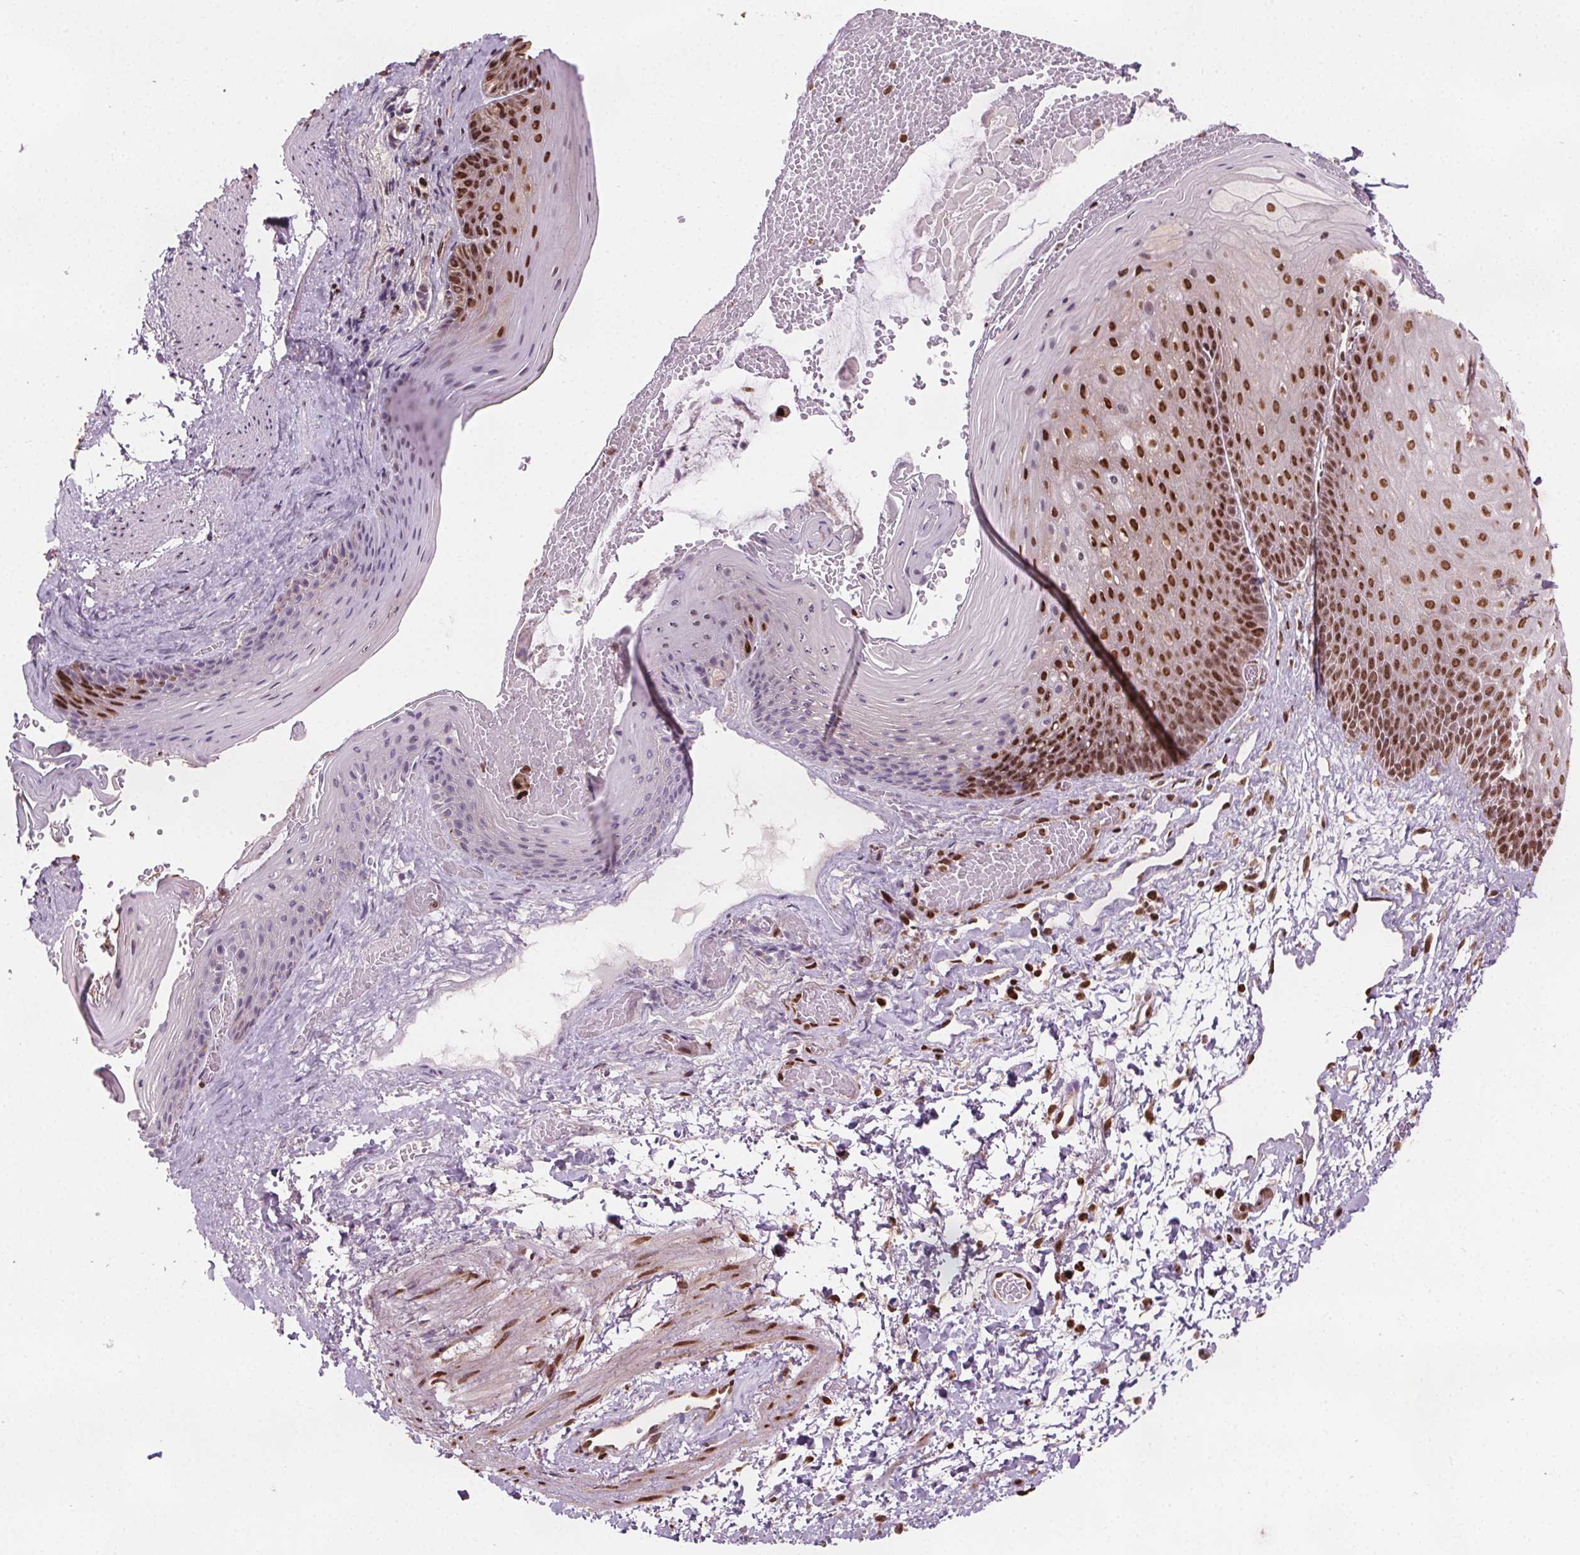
{"staining": {"intensity": "strong", "quantity": "25%-75%", "location": "nuclear"}, "tissue": "skin", "cell_type": "Epidermal cells", "image_type": "normal", "snomed": [{"axis": "morphology", "description": "Normal tissue, NOS"}, {"axis": "topography", "description": "Anal"}], "caption": "Protein analysis of unremarkable skin reveals strong nuclear positivity in about 25%-75% of epidermal cells. The staining is performed using DAB brown chromogen to label protein expression. The nuclei are counter-stained blue using hematoxylin.", "gene": "ISLR2", "patient": {"sex": "male", "age": 53}}